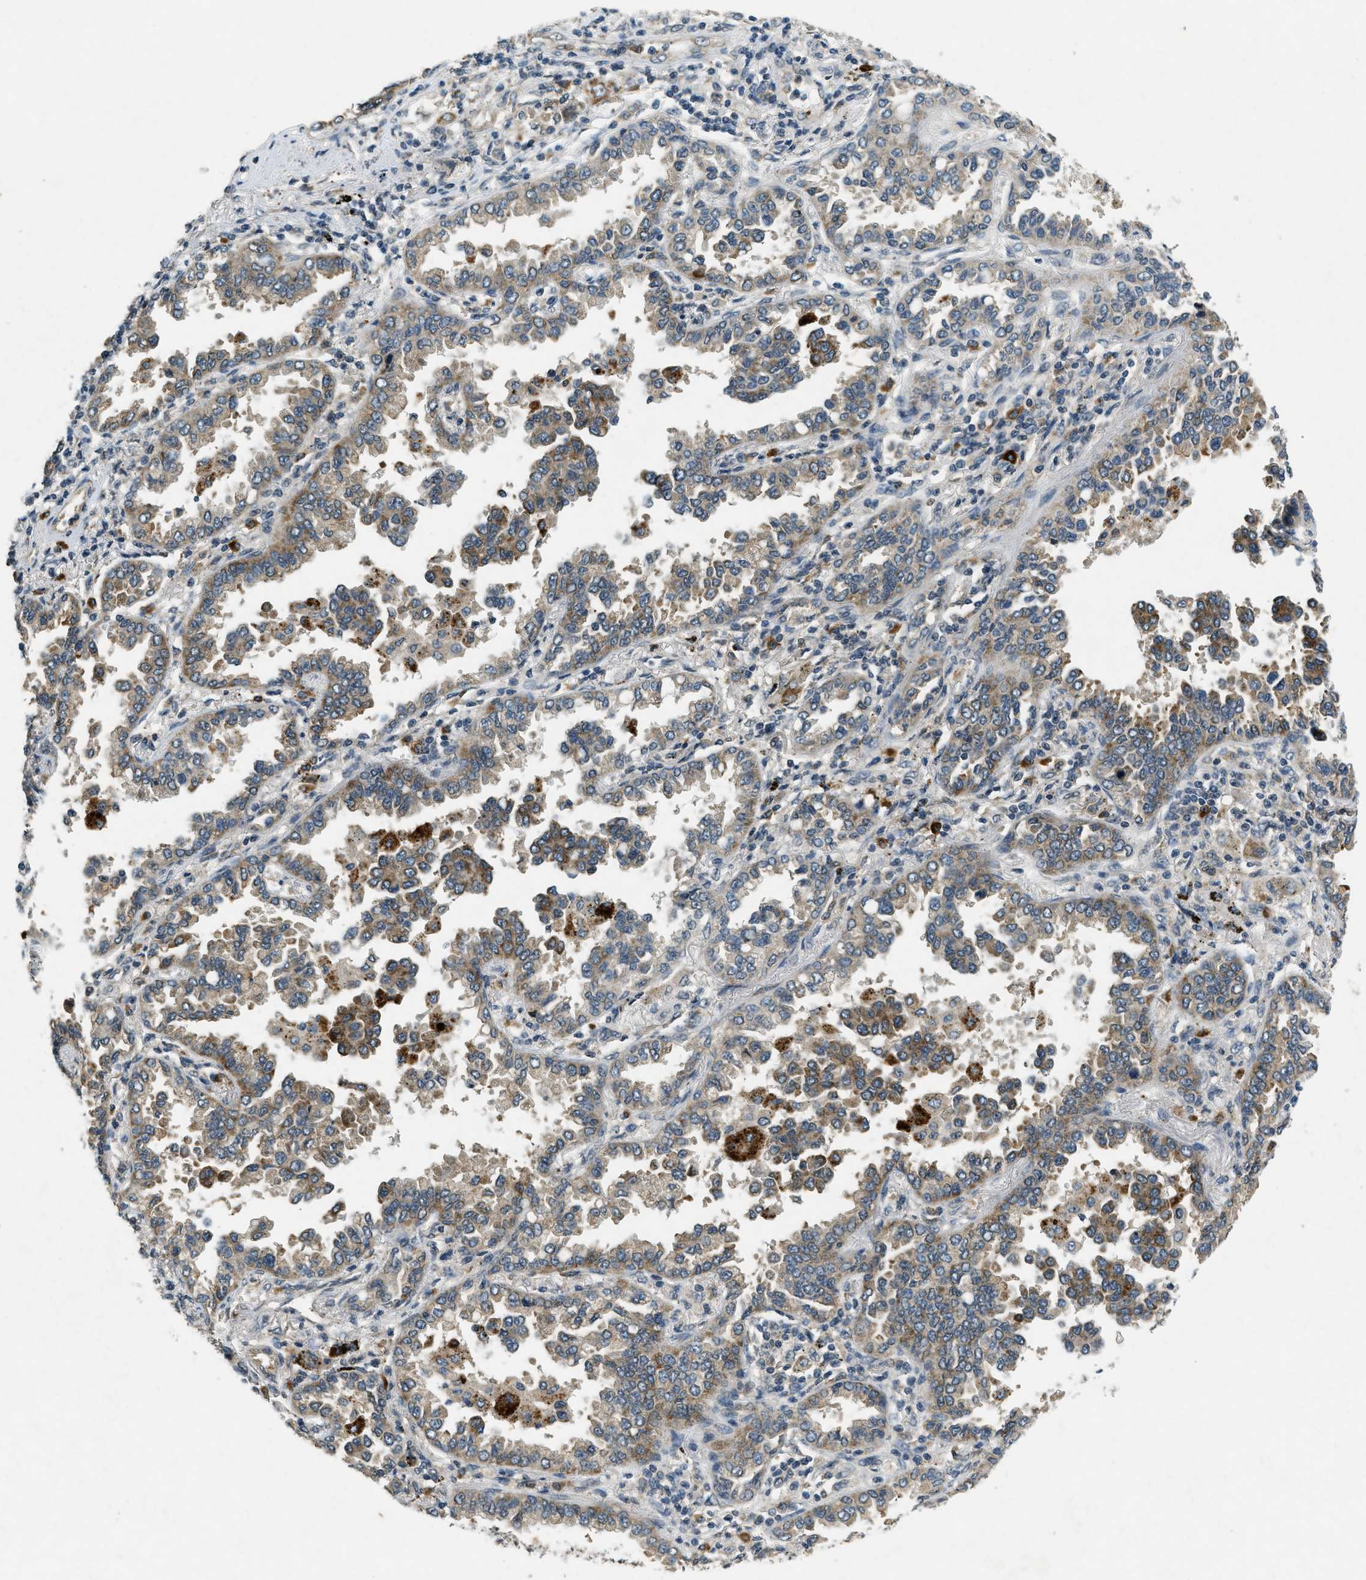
{"staining": {"intensity": "weak", "quantity": ">75%", "location": "cytoplasmic/membranous"}, "tissue": "lung cancer", "cell_type": "Tumor cells", "image_type": "cancer", "snomed": [{"axis": "morphology", "description": "Normal tissue, NOS"}, {"axis": "morphology", "description": "Adenocarcinoma, NOS"}, {"axis": "topography", "description": "Lung"}], "caption": "A low amount of weak cytoplasmic/membranous positivity is identified in about >75% of tumor cells in lung cancer (adenocarcinoma) tissue.", "gene": "RAB3D", "patient": {"sex": "male", "age": 59}}